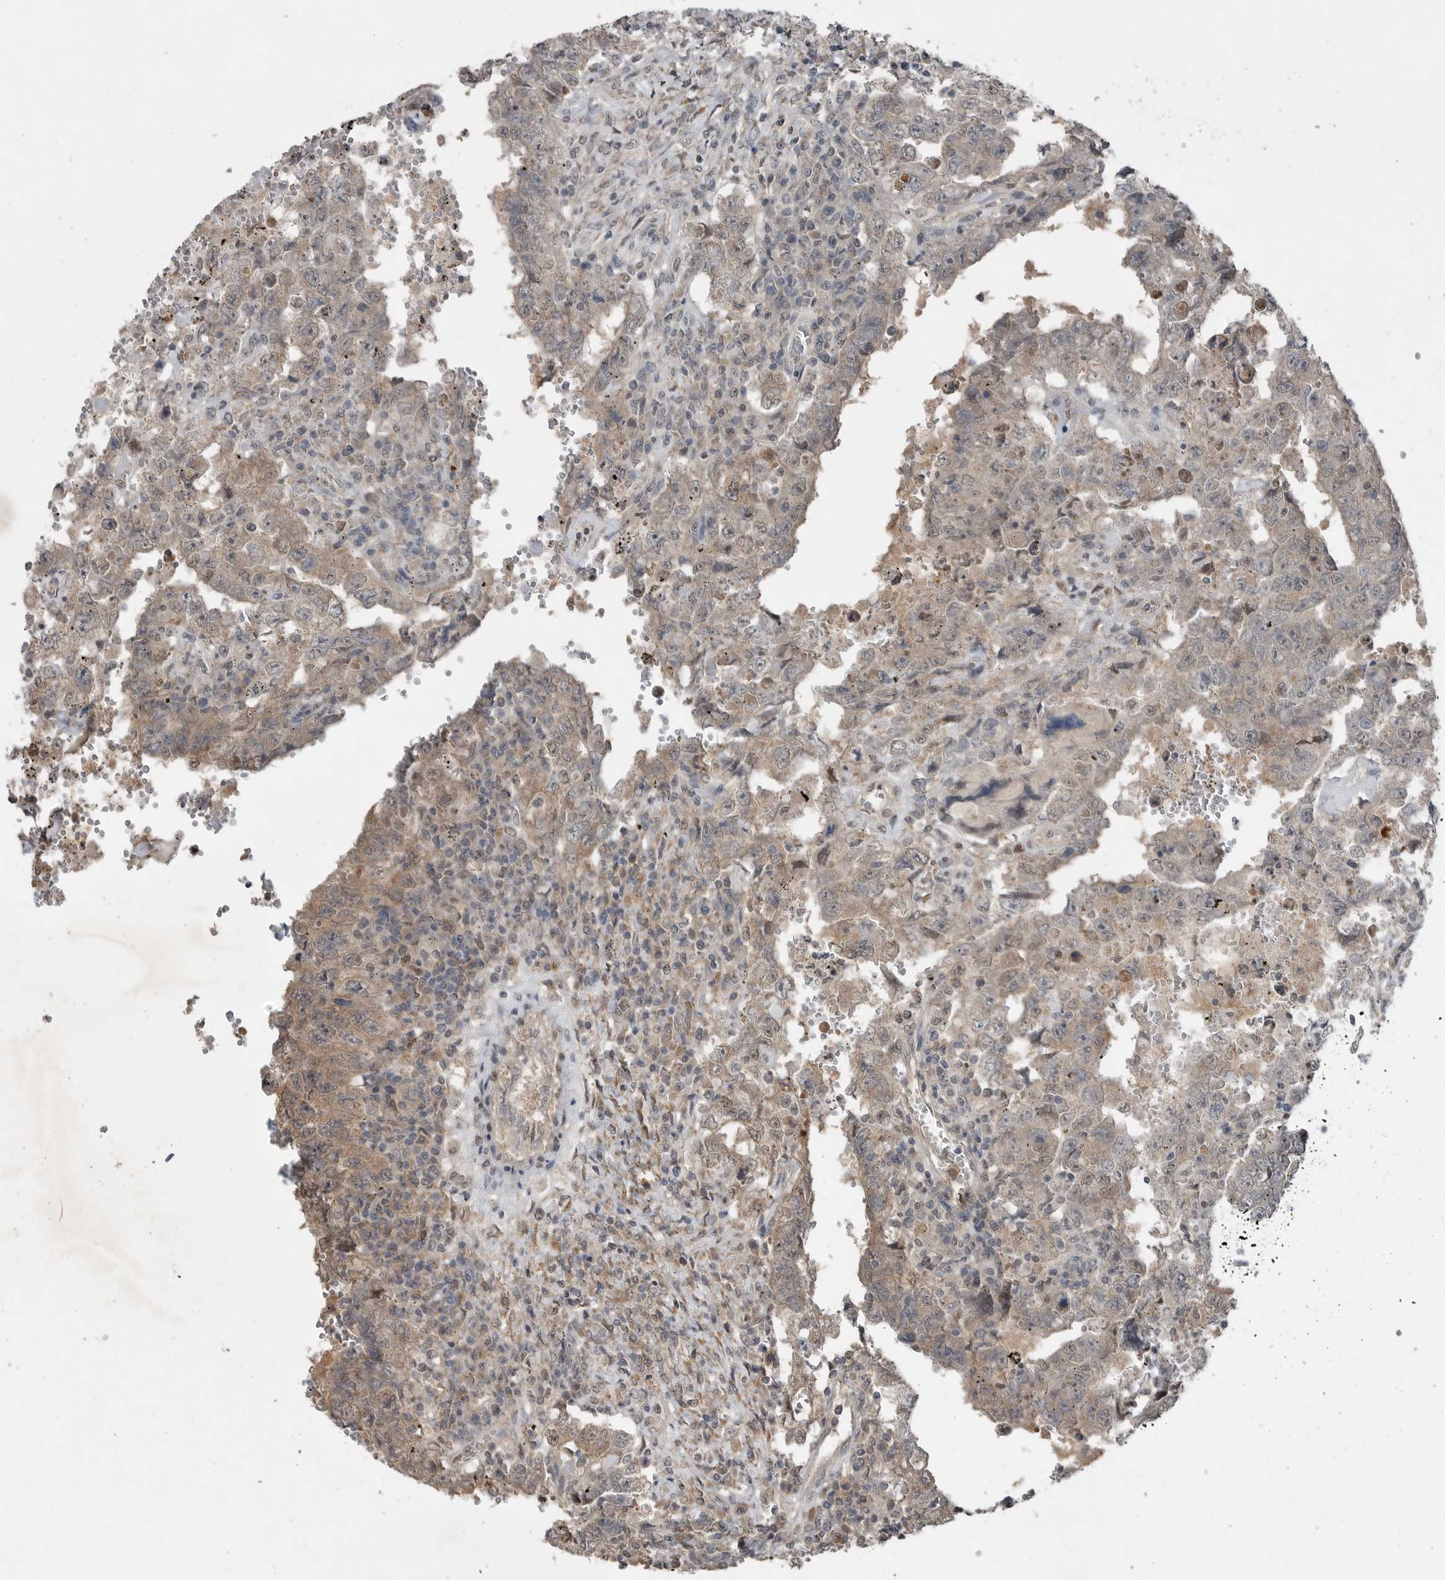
{"staining": {"intensity": "weak", "quantity": "25%-75%", "location": "cytoplasmic/membranous,nuclear"}, "tissue": "testis cancer", "cell_type": "Tumor cells", "image_type": "cancer", "snomed": [{"axis": "morphology", "description": "Carcinoma, Embryonal, NOS"}, {"axis": "topography", "description": "Testis"}], "caption": "Immunohistochemical staining of human testis cancer displays low levels of weak cytoplasmic/membranous and nuclear protein staining in about 25%-75% of tumor cells.", "gene": "MFAP3L", "patient": {"sex": "male", "age": 26}}